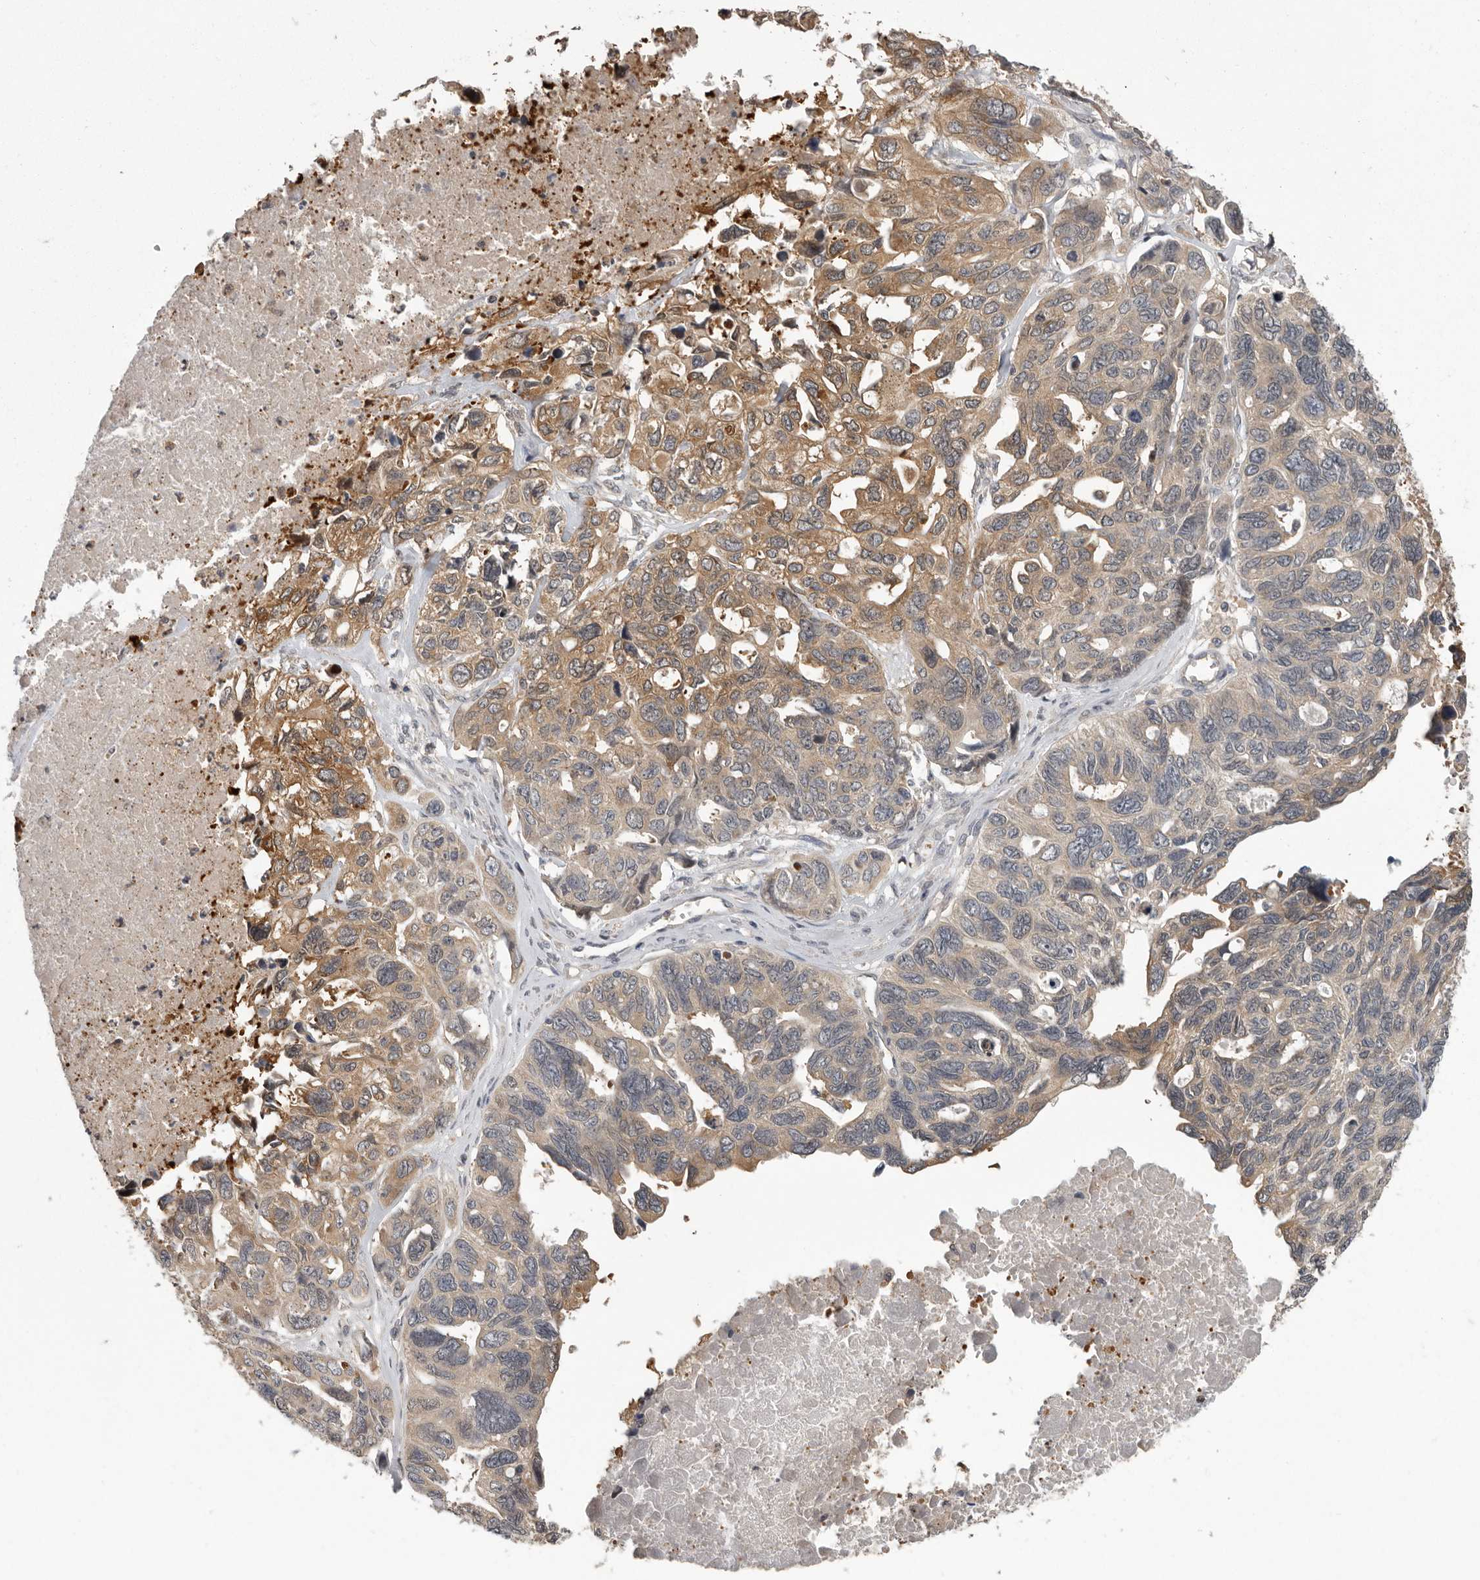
{"staining": {"intensity": "moderate", "quantity": "<25%", "location": "cytoplasmic/membranous"}, "tissue": "ovarian cancer", "cell_type": "Tumor cells", "image_type": "cancer", "snomed": [{"axis": "morphology", "description": "Cystadenocarcinoma, serous, NOS"}, {"axis": "topography", "description": "Ovary"}], "caption": "Protein expression analysis of serous cystadenocarcinoma (ovarian) shows moderate cytoplasmic/membranous positivity in approximately <25% of tumor cells.", "gene": "RALGPS2", "patient": {"sex": "female", "age": 79}}